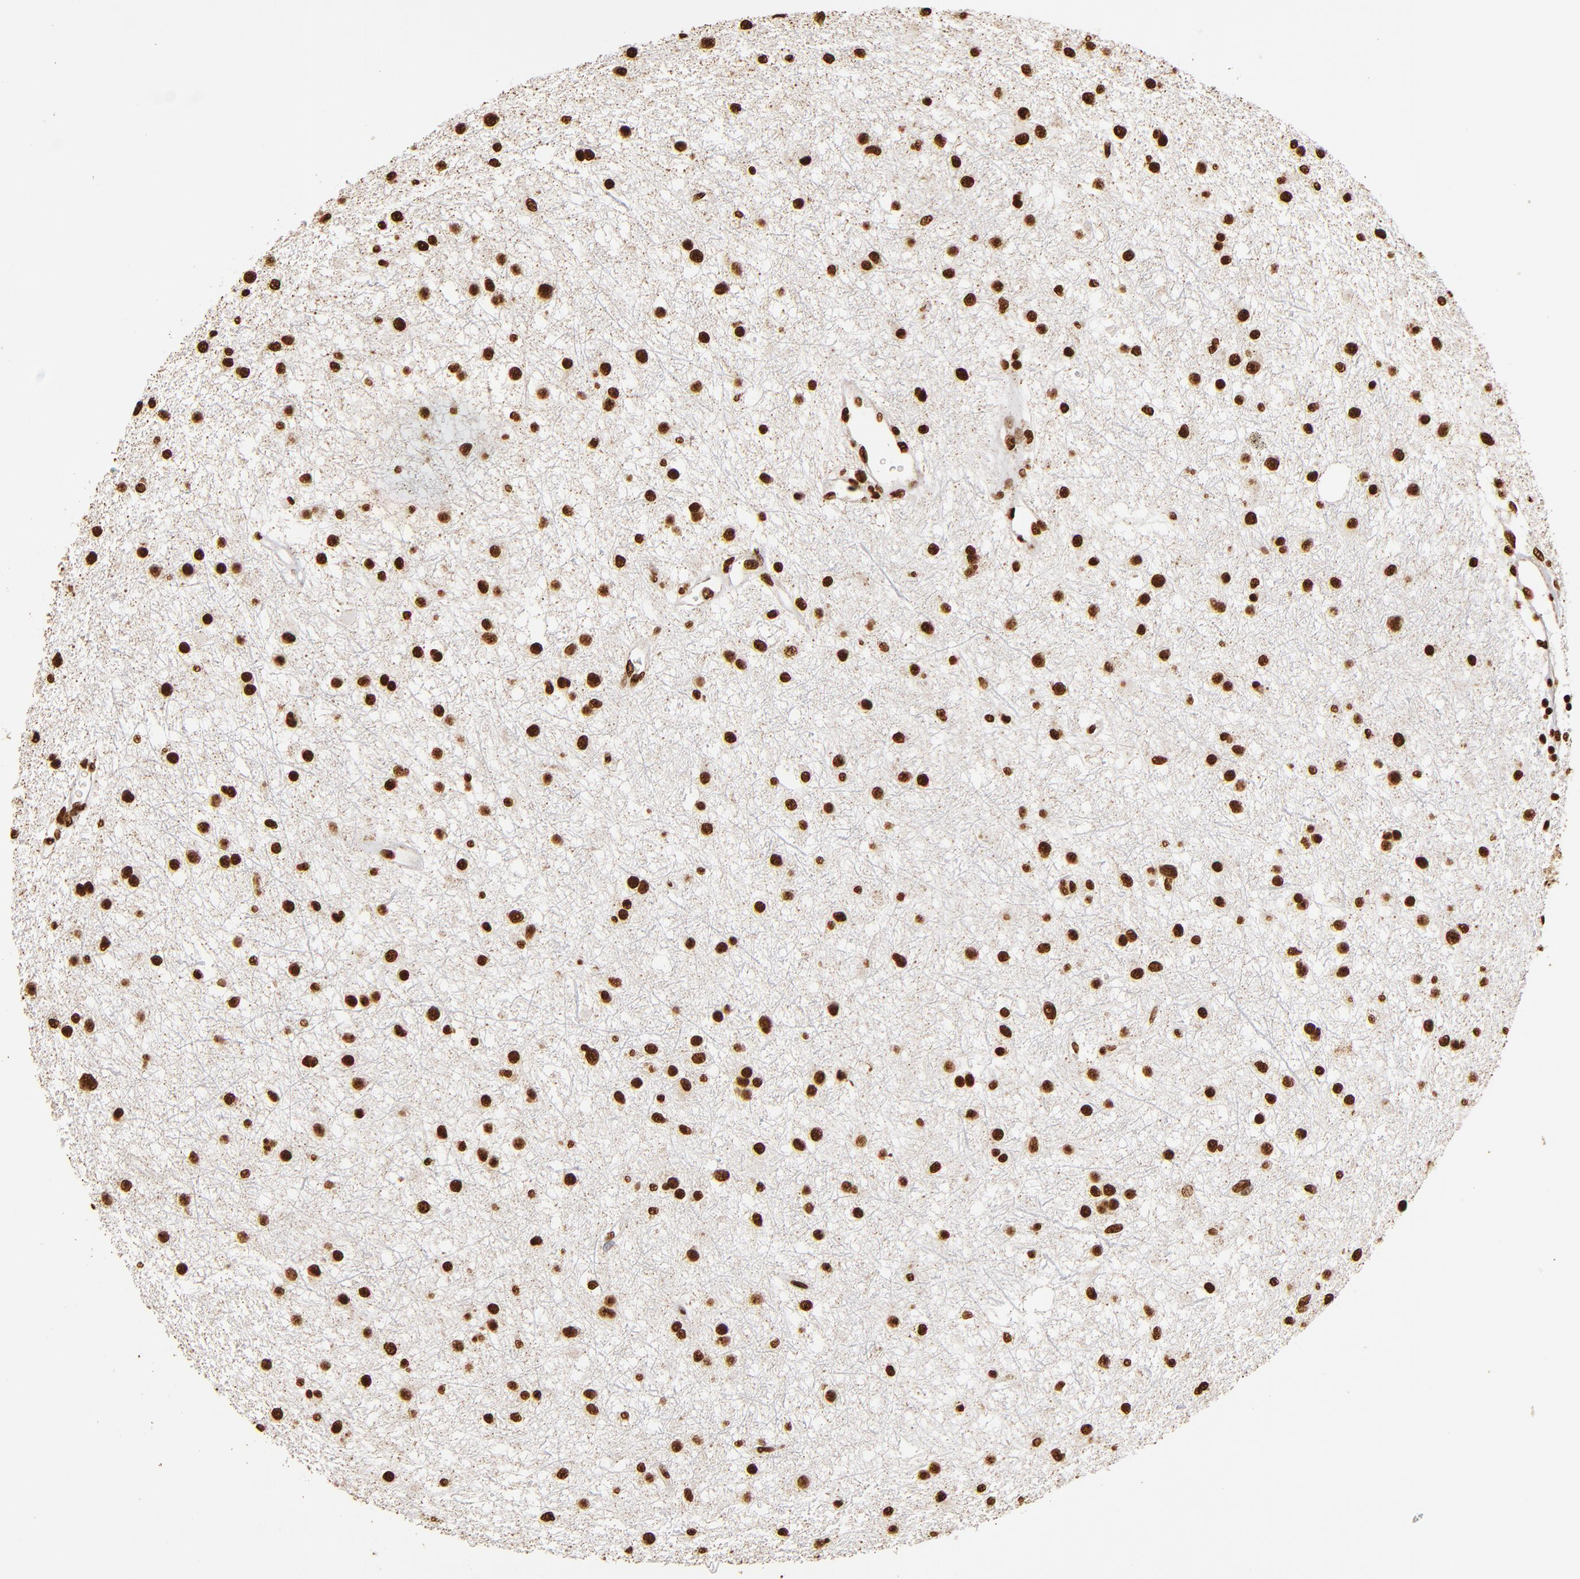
{"staining": {"intensity": "strong", "quantity": ">75%", "location": "nuclear"}, "tissue": "glioma", "cell_type": "Tumor cells", "image_type": "cancer", "snomed": [{"axis": "morphology", "description": "Glioma, malignant, Low grade"}, {"axis": "topography", "description": "Brain"}], "caption": "Immunohistochemical staining of human glioma demonstrates high levels of strong nuclear protein positivity in approximately >75% of tumor cells.", "gene": "ILF3", "patient": {"sex": "female", "age": 36}}